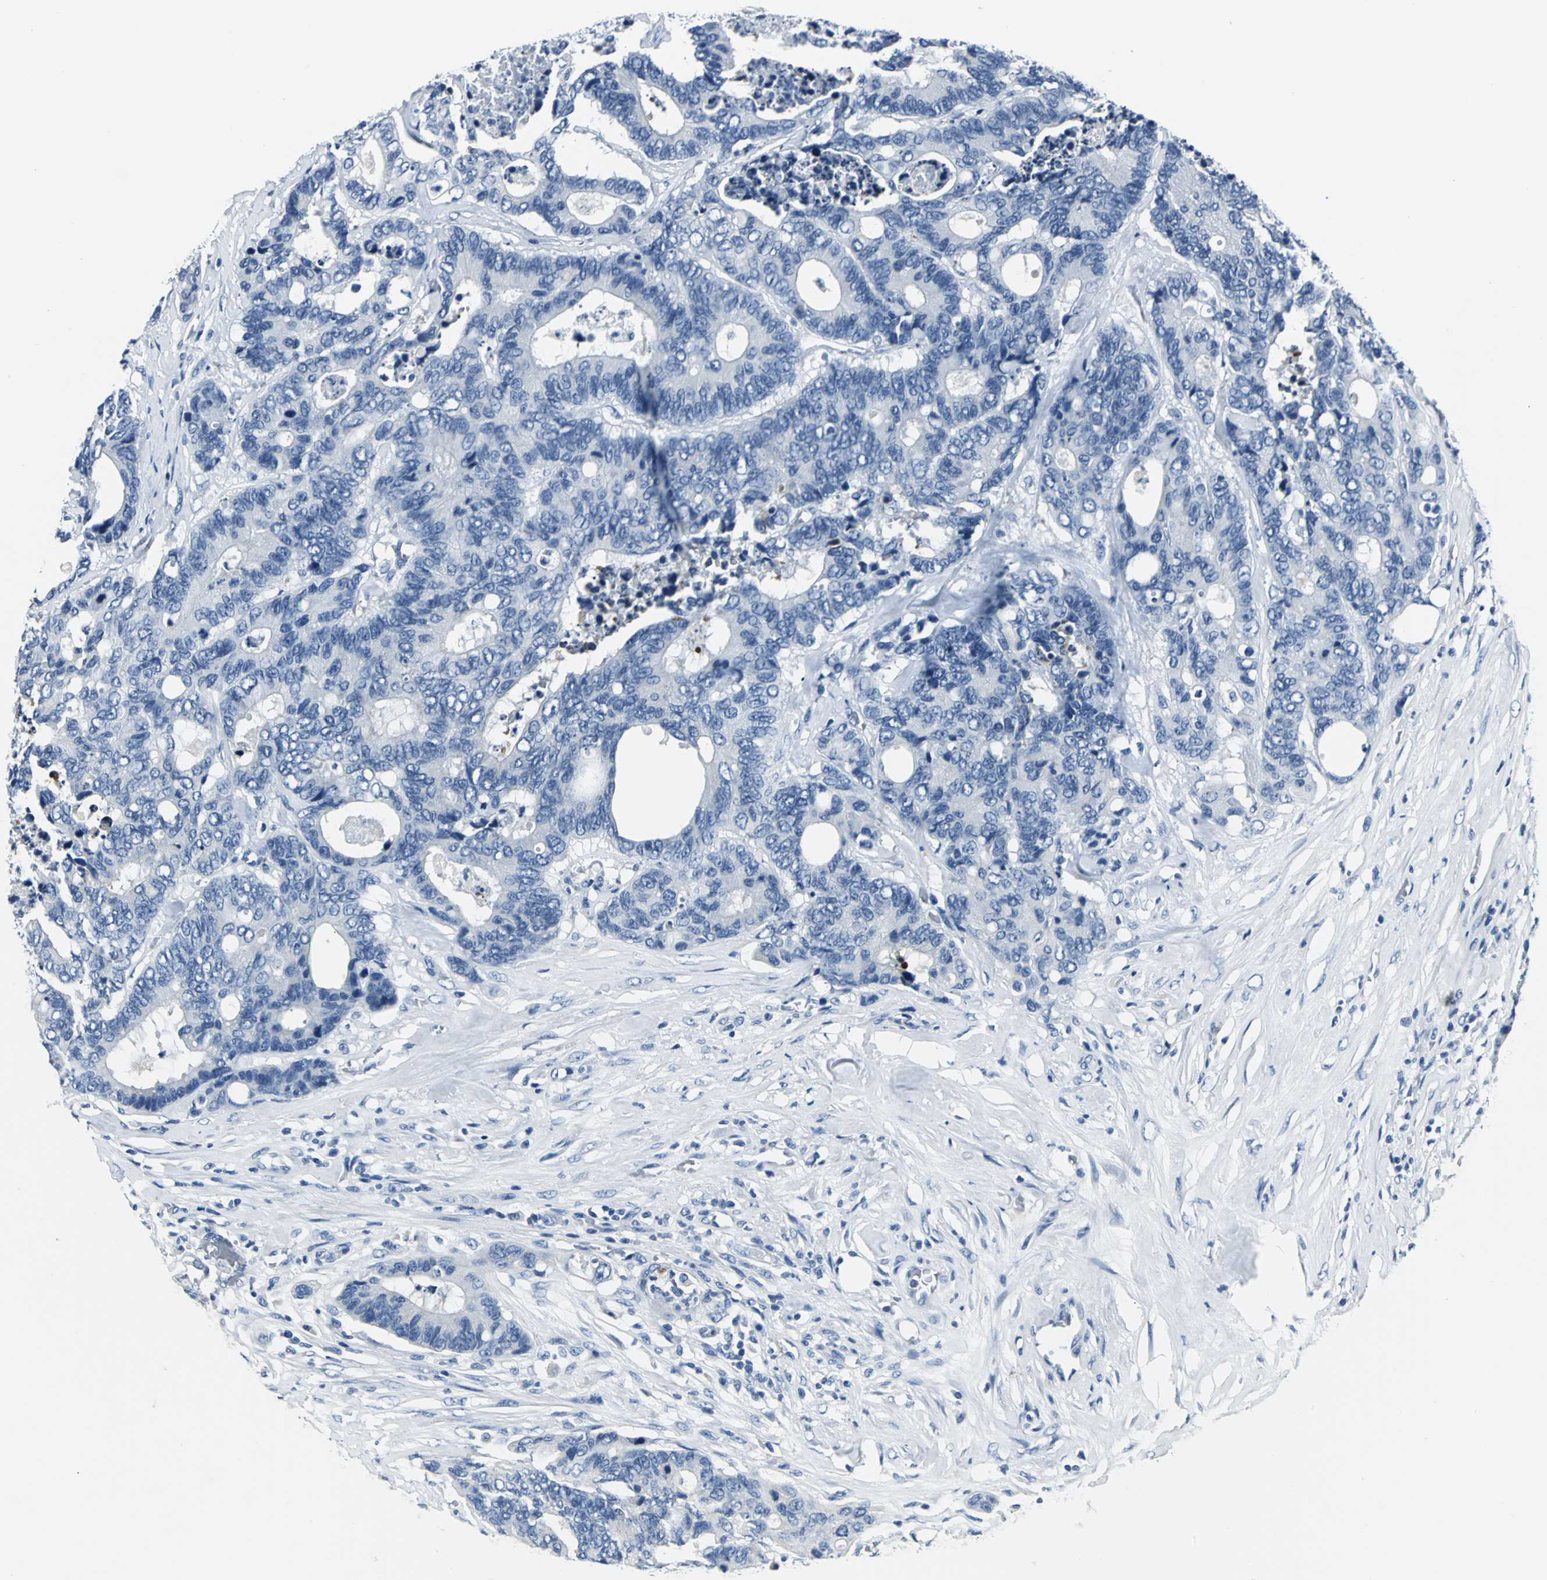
{"staining": {"intensity": "negative", "quantity": "none", "location": "none"}, "tissue": "colorectal cancer", "cell_type": "Tumor cells", "image_type": "cancer", "snomed": [{"axis": "morphology", "description": "Adenocarcinoma, NOS"}, {"axis": "topography", "description": "Rectum"}], "caption": "An image of human colorectal cancer is negative for staining in tumor cells.", "gene": "RIPOR1", "patient": {"sex": "male", "age": 55}}